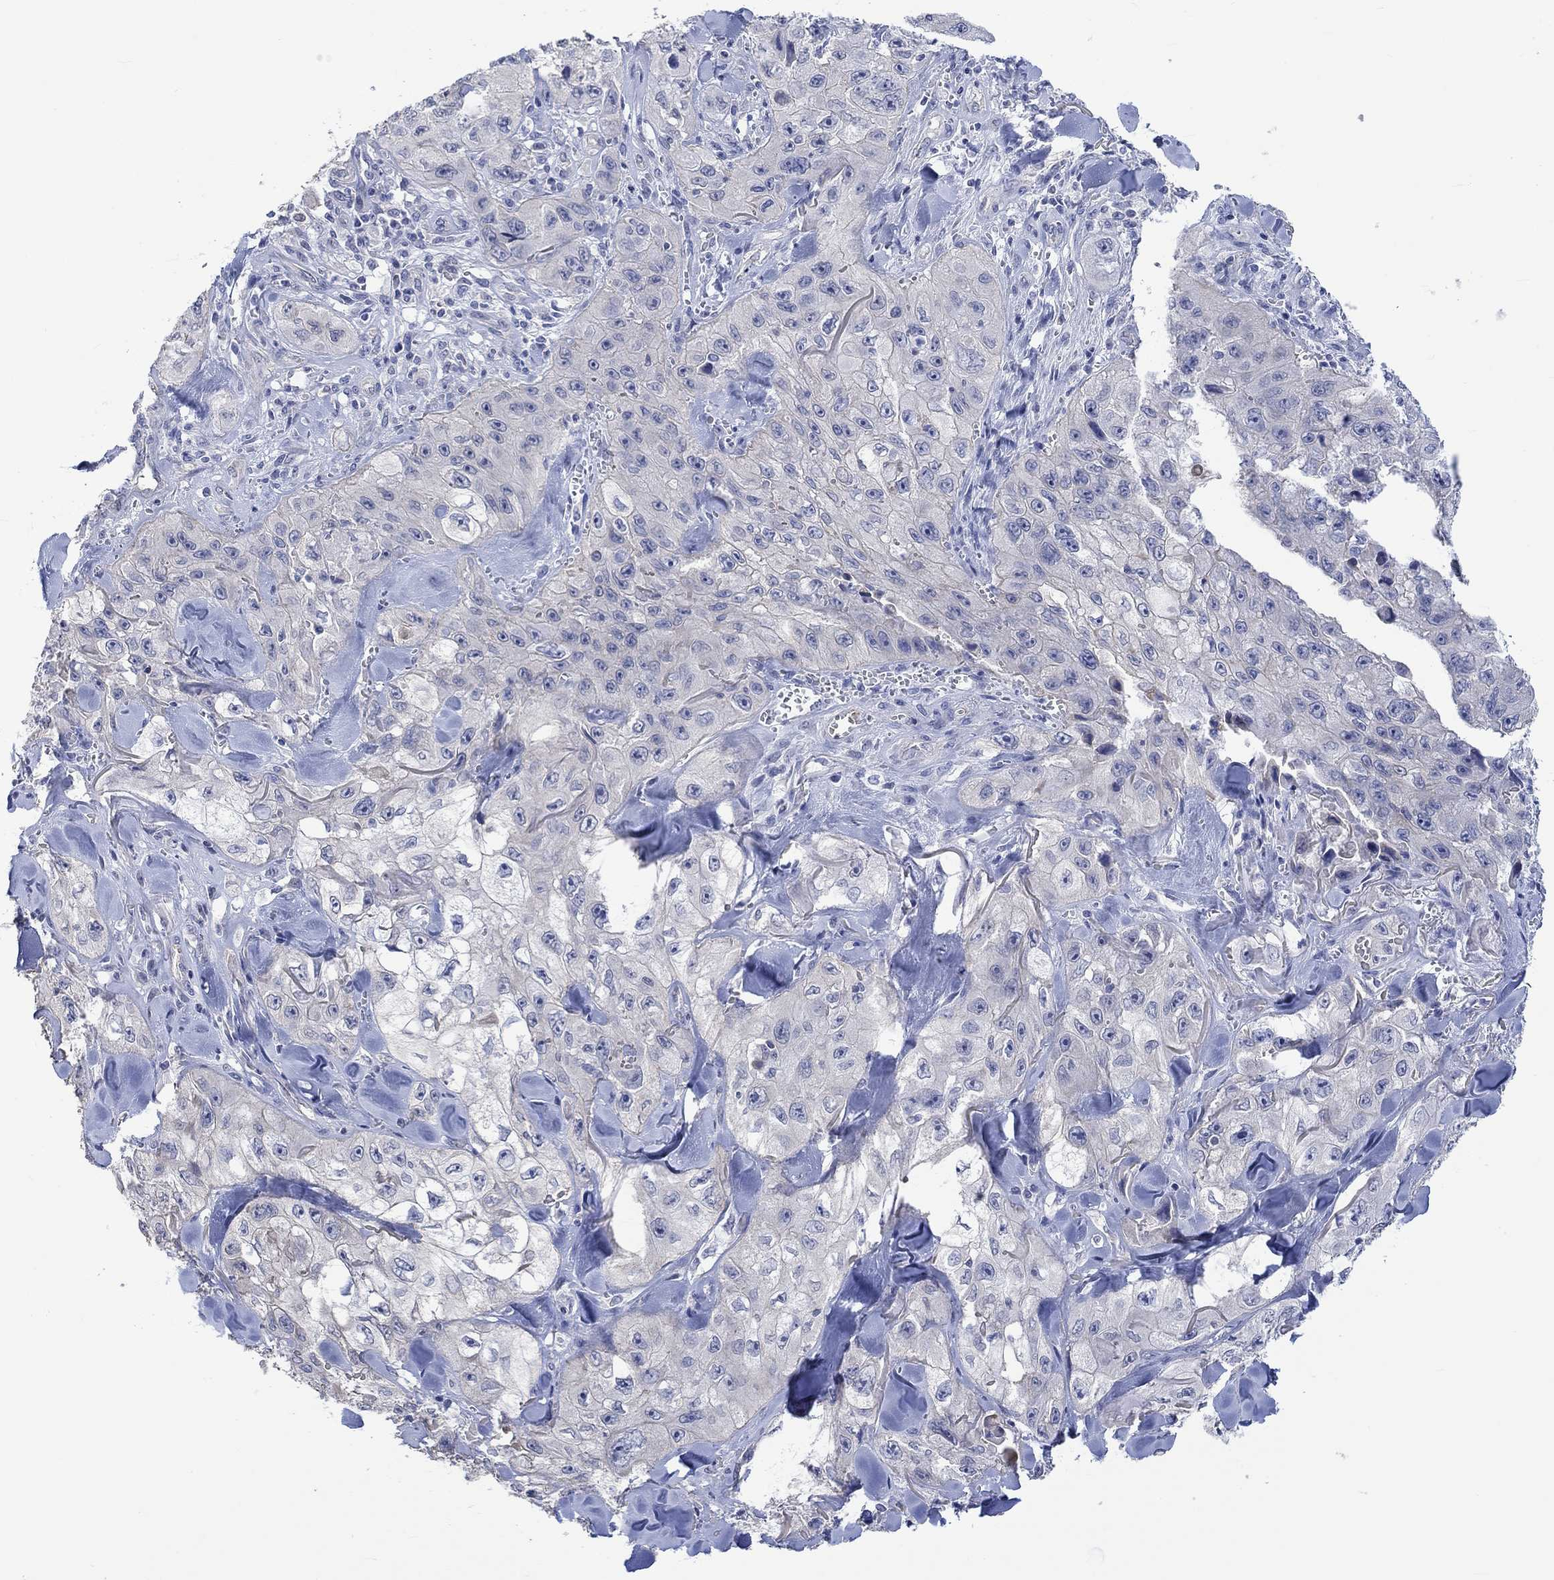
{"staining": {"intensity": "negative", "quantity": "none", "location": "none"}, "tissue": "skin cancer", "cell_type": "Tumor cells", "image_type": "cancer", "snomed": [{"axis": "morphology", "description": "Squamous cell carcinoma, NOS"}, {"axis": "topography", "description": "Skin"}, {"axis": "topography", "description": "Subcutis"}], "caption": "Squamous cell carcinoma (skin) stained for a protein using immunohistochemistry (IHC) displays no staining tumor cells.", "gene": "AGRP", "patient": {"sex": "male", "age": 73}}